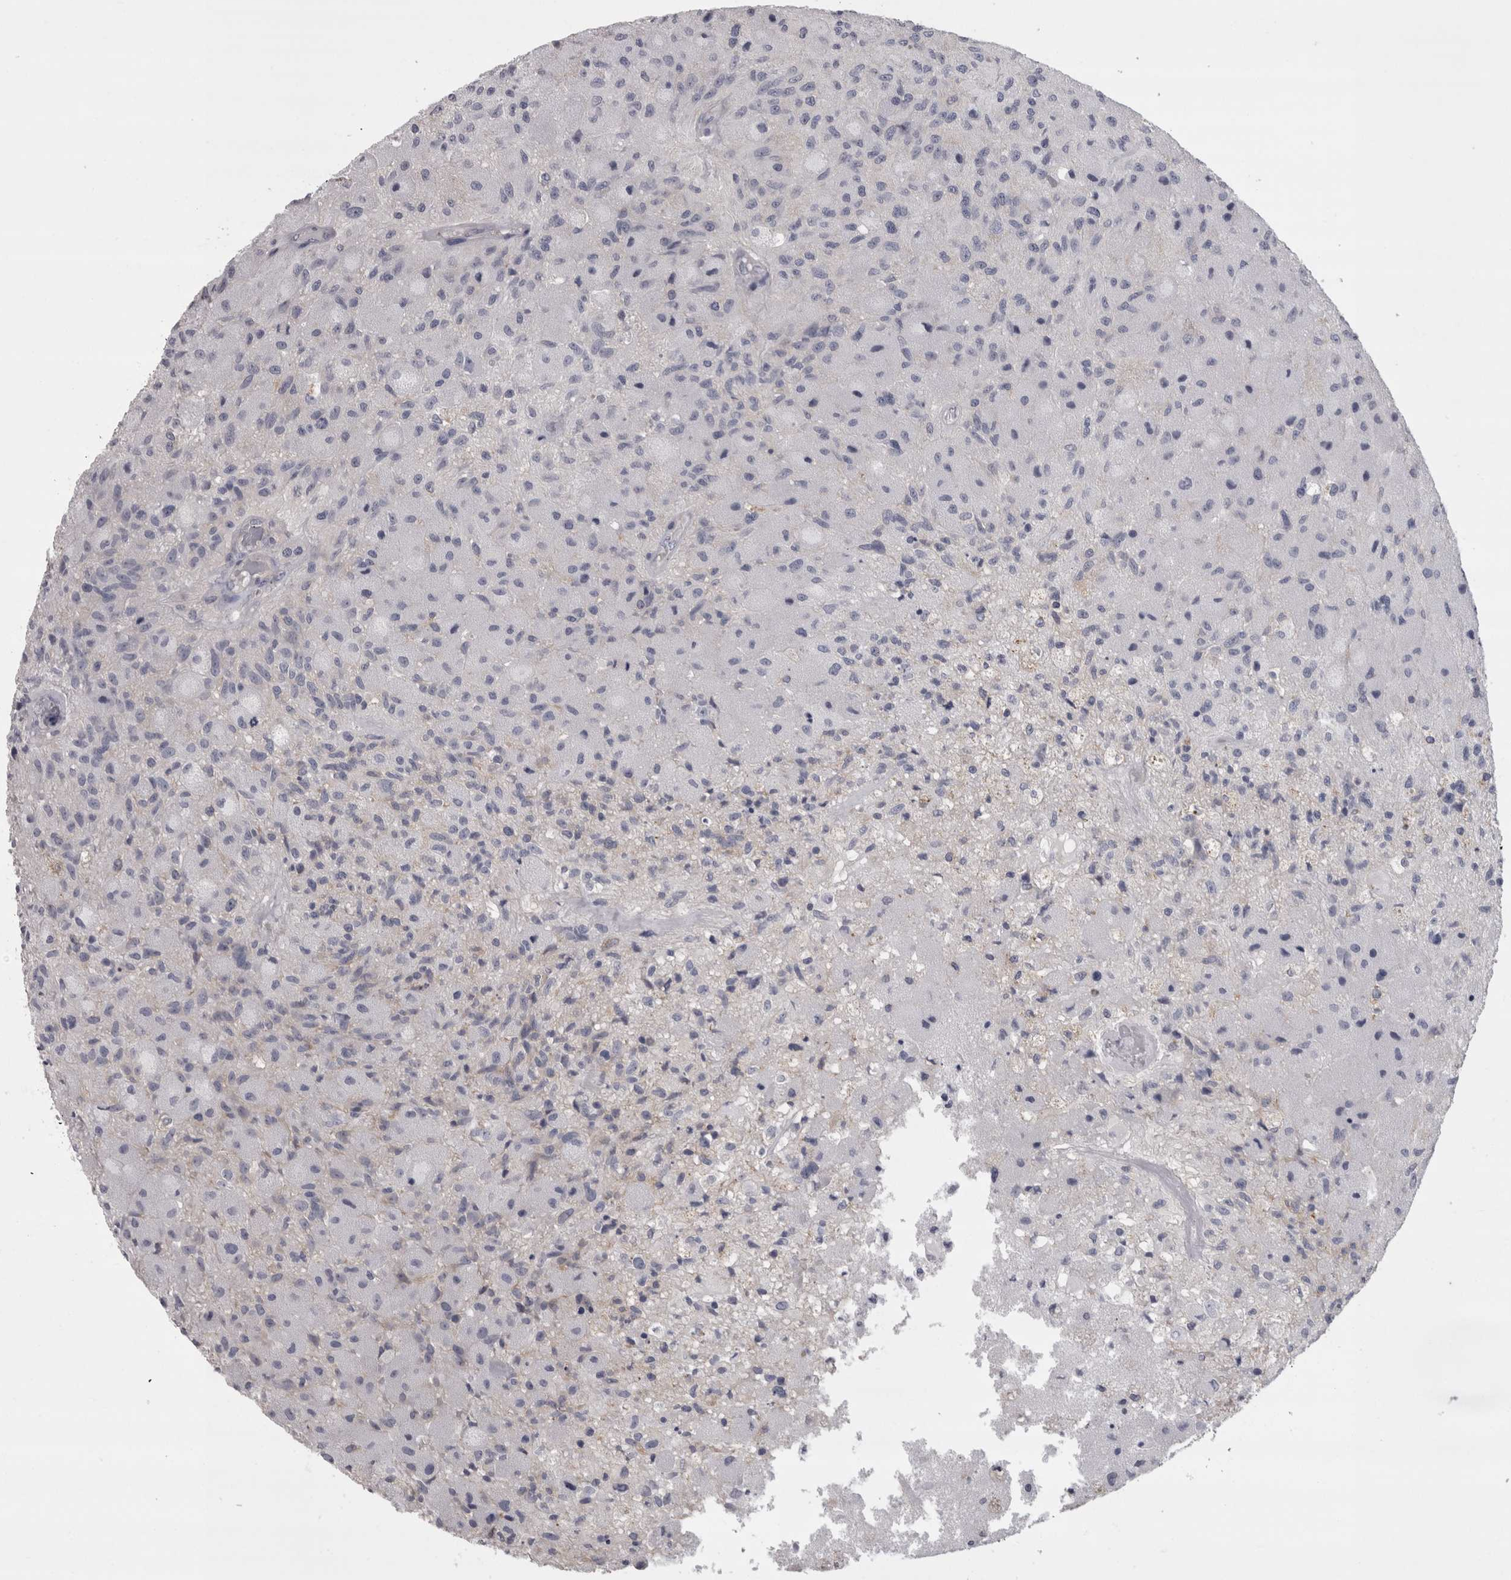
{"staining": {"intensity": "negative", "quantity": "none", "location": "none"}, "tissue": "glioma", "cell_type": "Tumor cells", "image_type": "cancer", "snomed": [{"axis": "morphology", "description": "Normal tissue, NOS"}, {"axis": "morphology", "description": "Glioma, malignant, High grade"}, {"axis": "topography", "description": "Cerebral cortex"}], "caption": "Protein analysis of glioma displays no significant staining in tumor cells.", "gene": "LYZL6", "patient": {"sex": "male", "age": 77}}